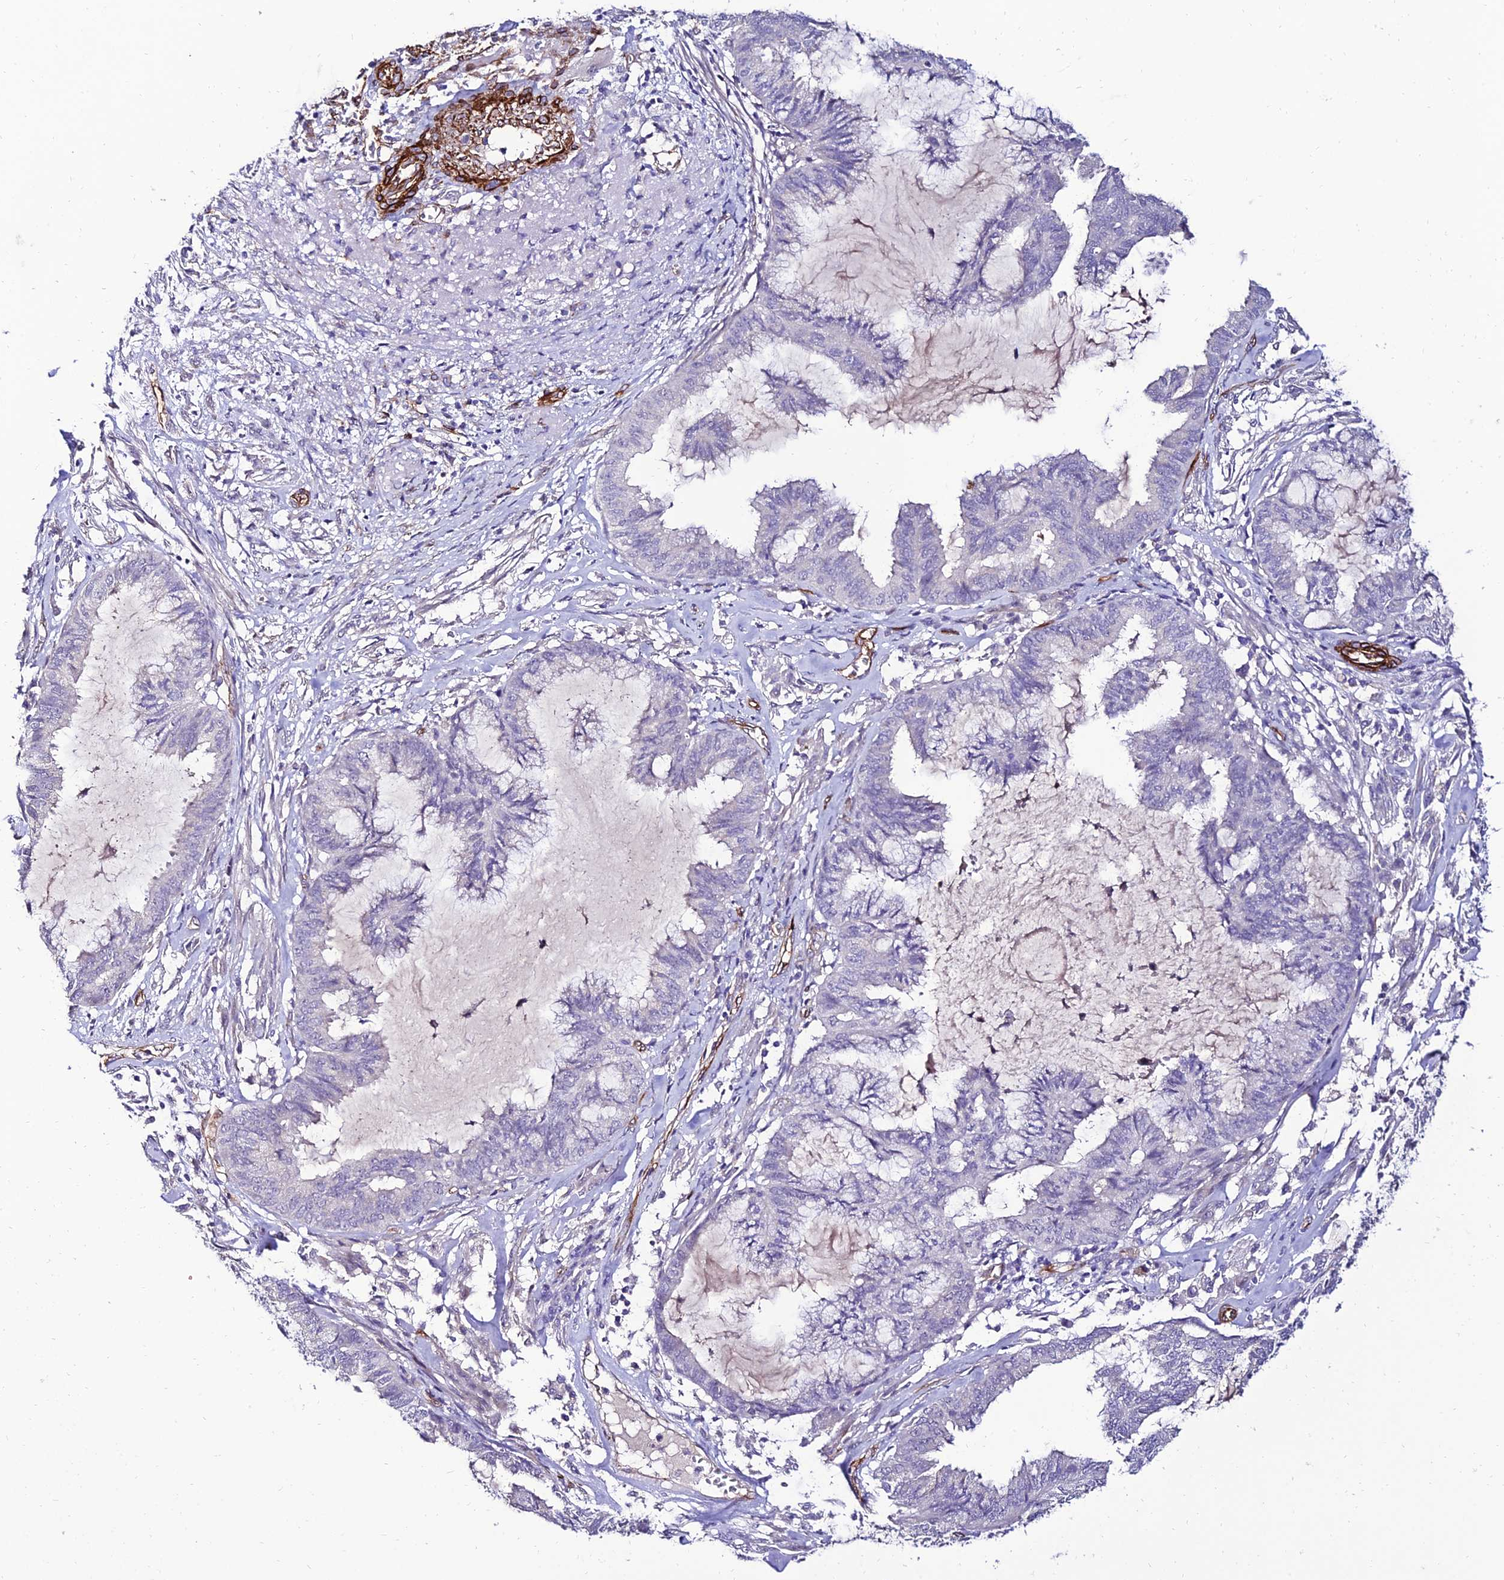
{"staining": {"intensity": "negative", "quantity": "none", "location": "none"}, "tissue": "endometrial cancer", "cell_type": "Tumor cells", "image_type": "cancer", "snomed": [{"axis": "morphology", "description": "Adenocarcinoma, NOS"}, {"axis": "topography", "description": "Endometrium"}], "caption": "The micrograph exhibits no significant positivity in tumor cells of endometrial cancer (adenocarcinoma).", "gene": "ALDH3B2", "patient": {"sex": "female", "age": 86}}